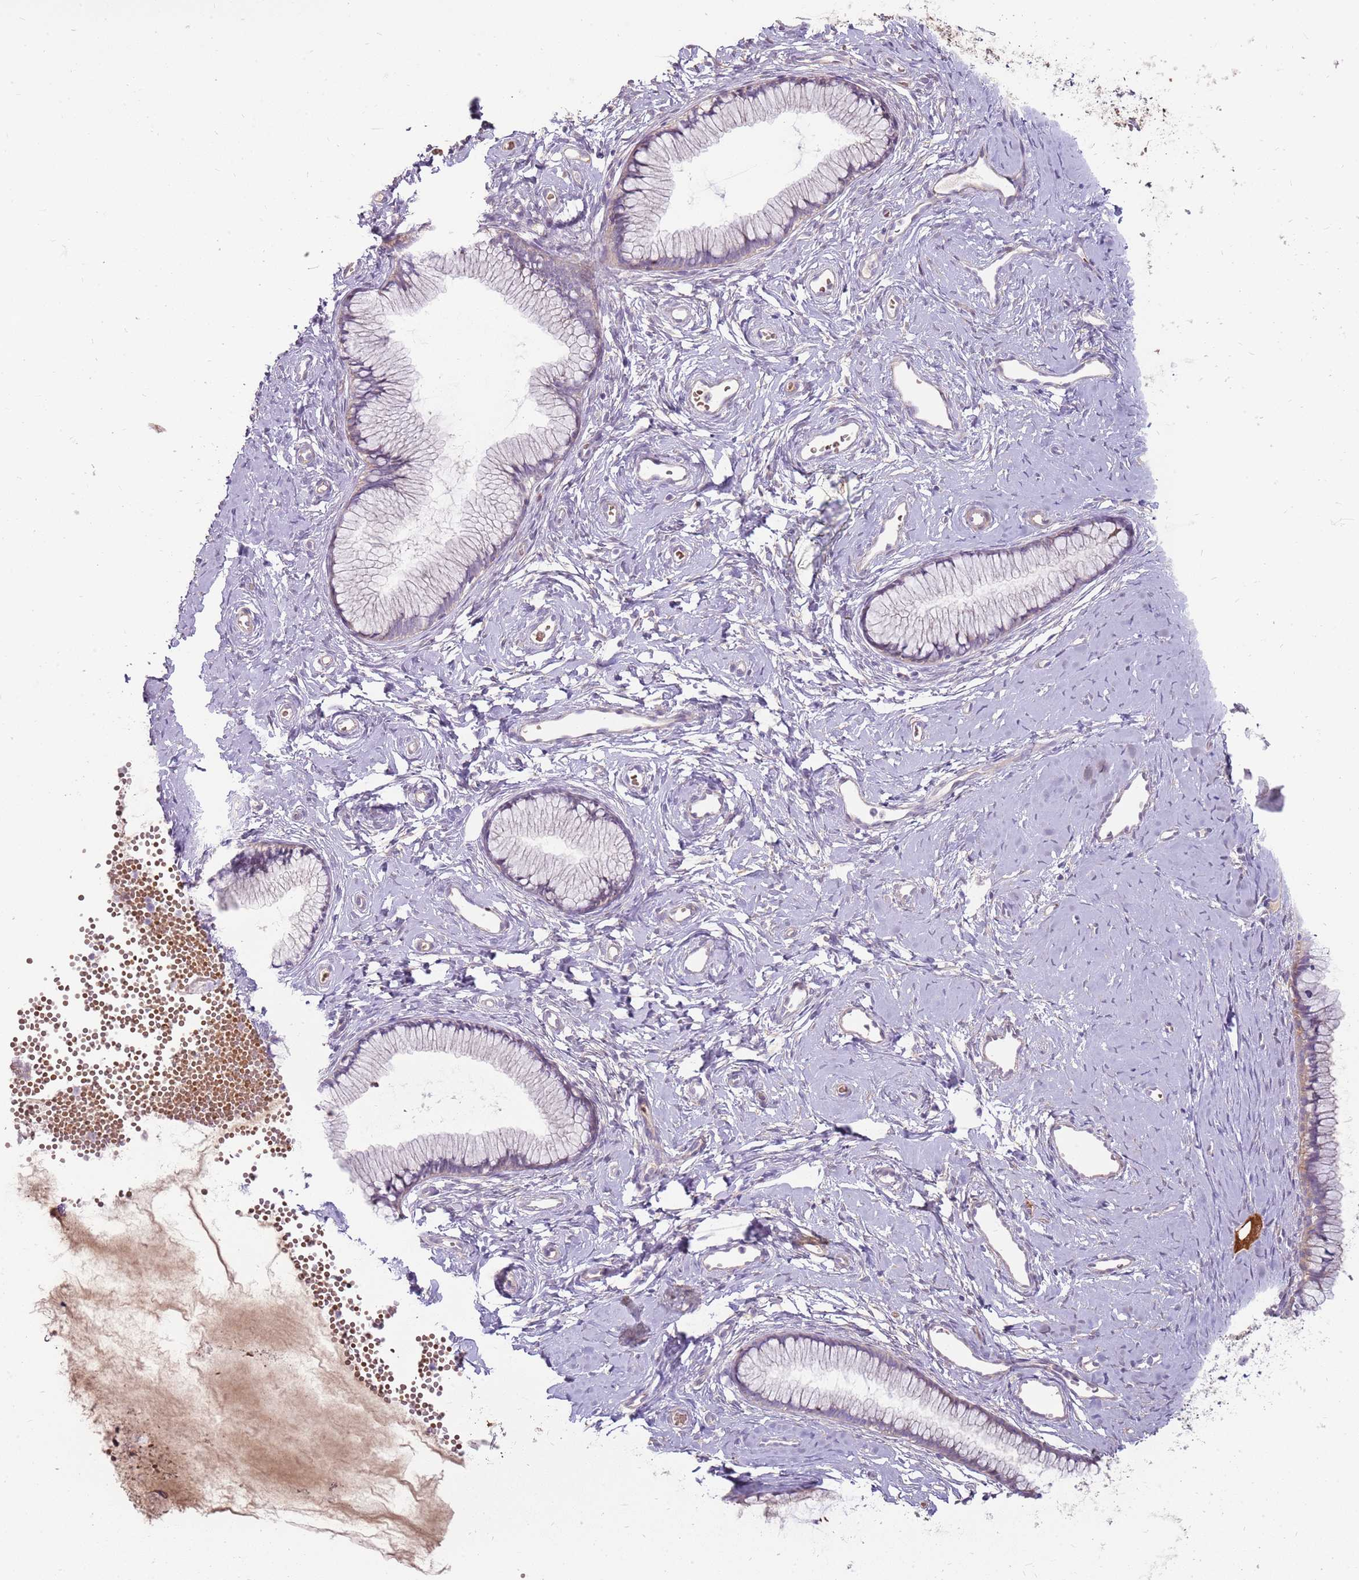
{"staining": {"intensity": "negative", "quantity": "none", "location": "none"}, "tissue": "cervix", "cell_type": "Glandular cells", "image_type": "normal", "snomed": [{"axis": "morphology", "description": "Normal tissue, NOS"}, {"axis": "topography", "description": "Cervix"}], "caption": "DAB (3,3'-diaminobenzidine) immunohistochemical staining of normal human cervix shows no significant staining in glandular cells. (Brightfield microscopy of DAB (3,3'-diaminobenzidine) IHC at high magnification).", "gene": "MCUB", "patient": {"sex": "female", "age": 40}}